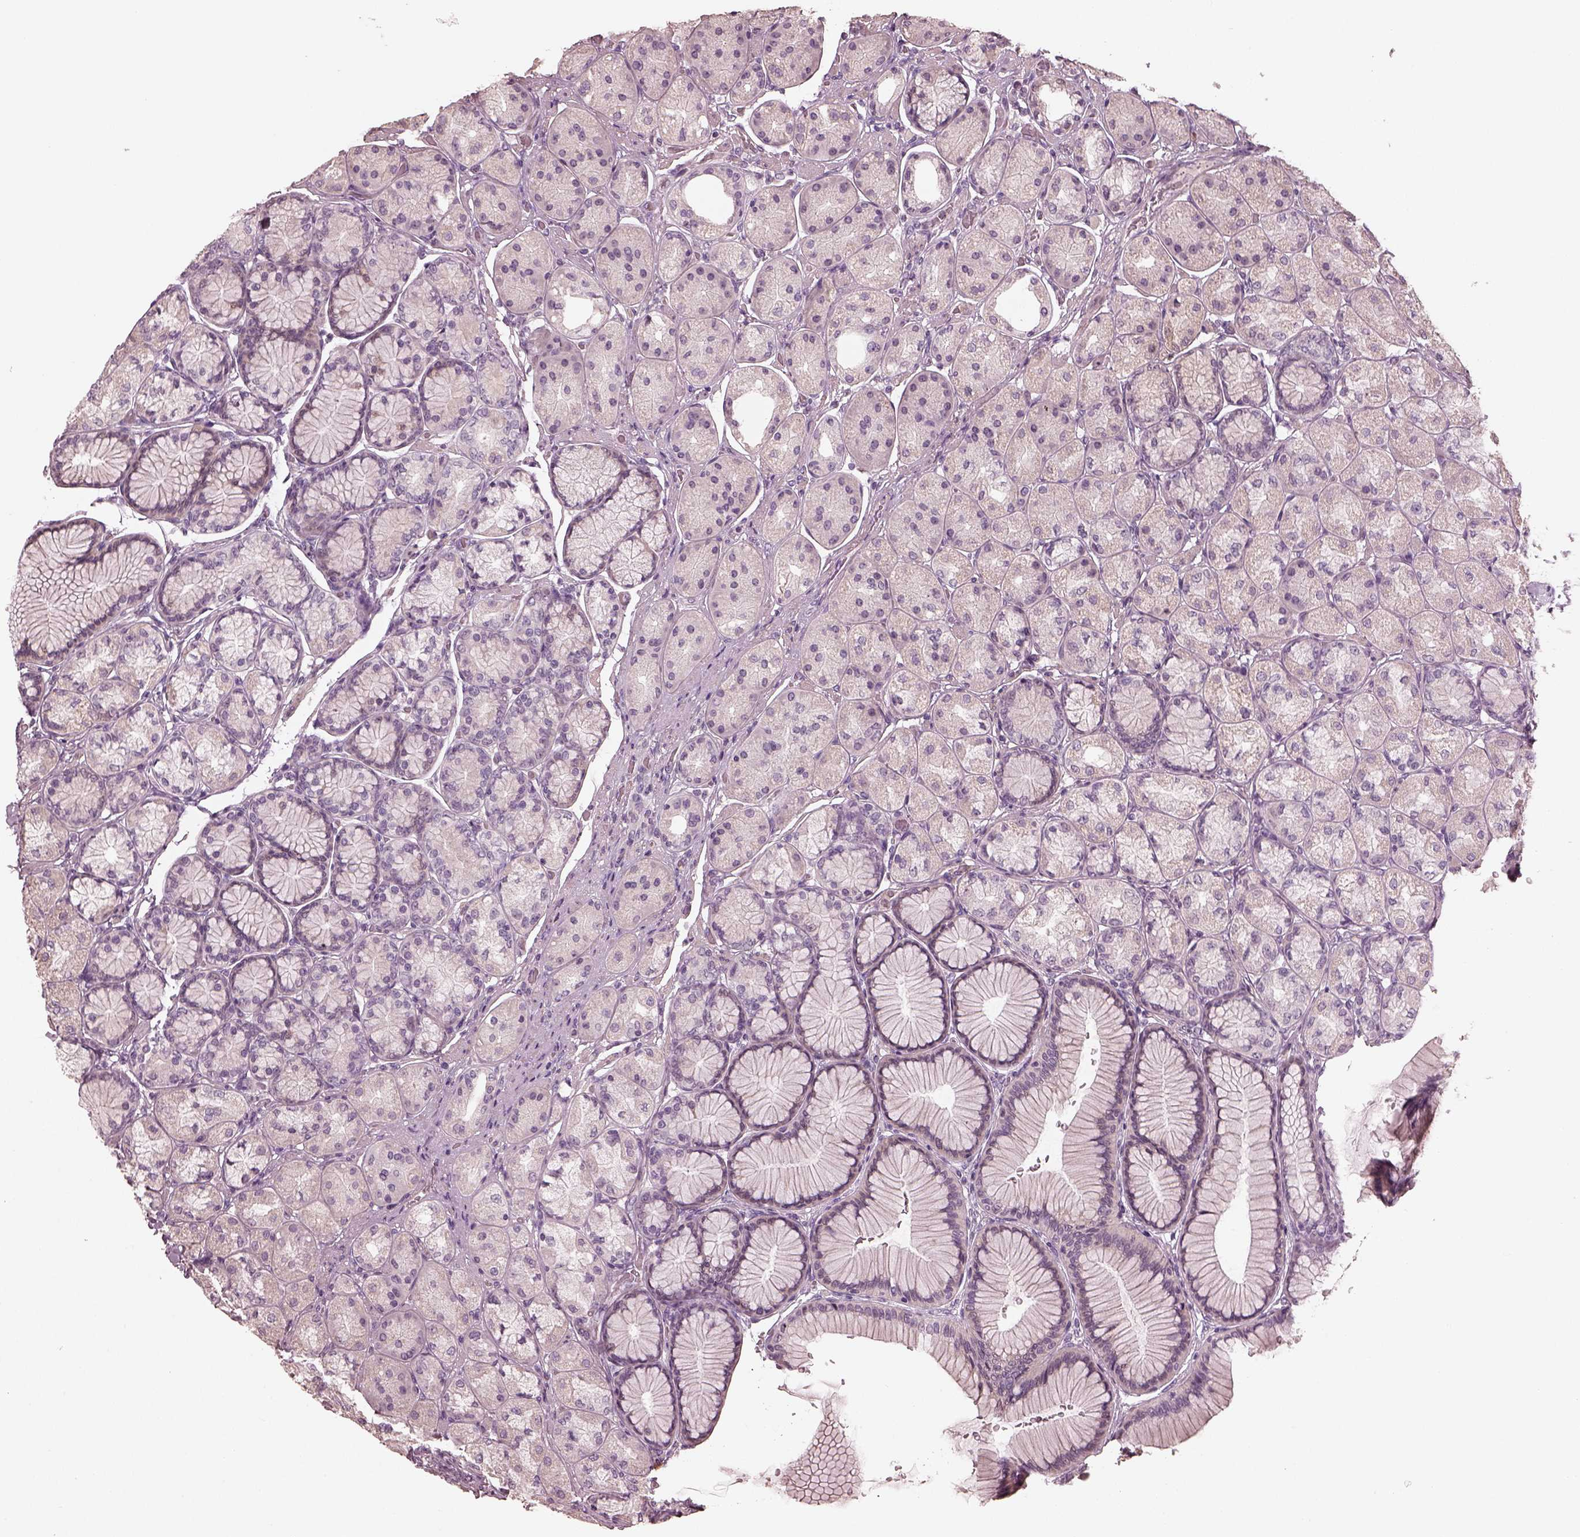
{"staining": {"intensity": "negative", "quantity": "none", "location": "none"}, "tissue": "stomach", "cell_type": "Glandular cells", "image_type": "normal", "snomed": [{"axis": "morphology", "description": "Normal tissue, NOS"}, {"axis": "morphology", "description": "Adenocarcinoma, NOS"}, {"axis": "morphology", "description": "Adenocarcinoma, High grade"}, {"axis": "topography", "description": "Stomach, upper"}, {"axis": "topography", "description": "Stomach"}], "caption": "High magnification brightfield microscopy of unremarkable stomach stained with DAB (brown) and counterstained with hematoxylin (blue): glandular cells show no significant positivity. Brightfield microscopy of immunohistochemistry (IHC) stained with DAB (3,3'-diaminobenzidine) (brown) and hematoxylin (blue), captured at high magnification.", "gene": "OPTC", "patient": {"sex": "female", "age": 65}}